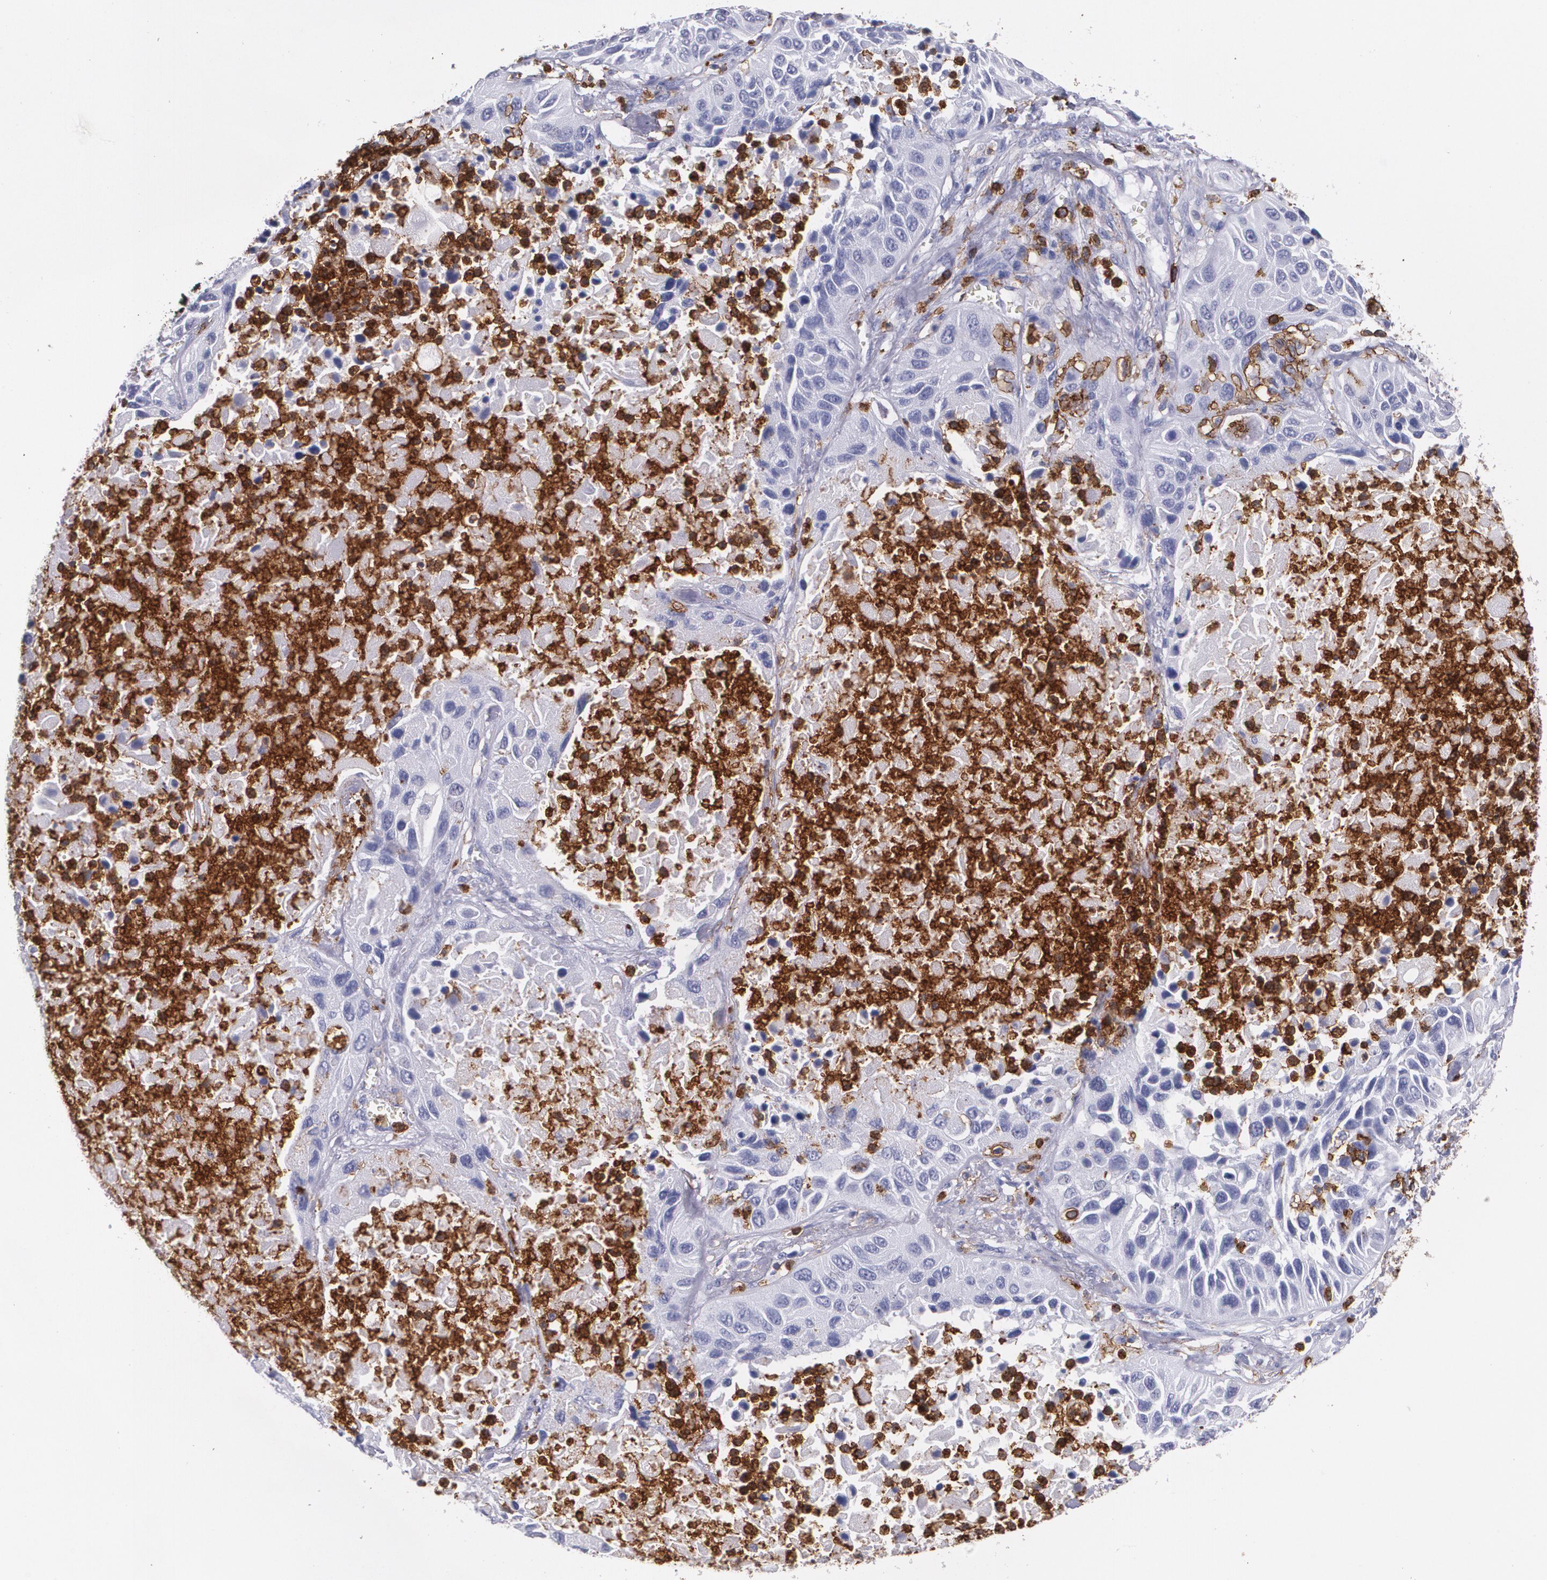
{"staining": {"intensity": "negative", "quantity": "none", "location": "none"}, "tissue": "lung cancer", "cell_type": "Tumor cells", "image_type": "cancer", "snomed": [{"axis": "morphology", "description": "Squamous cell carcinoma, NOS"}, {"axis": "topography", "description": "Lung"}], "caption": "Immunohistochemistry (IHC) of squamous cell carcinoma (lung) demonstrates no expression in tumor cells.", "gene": "PTPRC", "patient": {"sex": "female", "age": 76}}